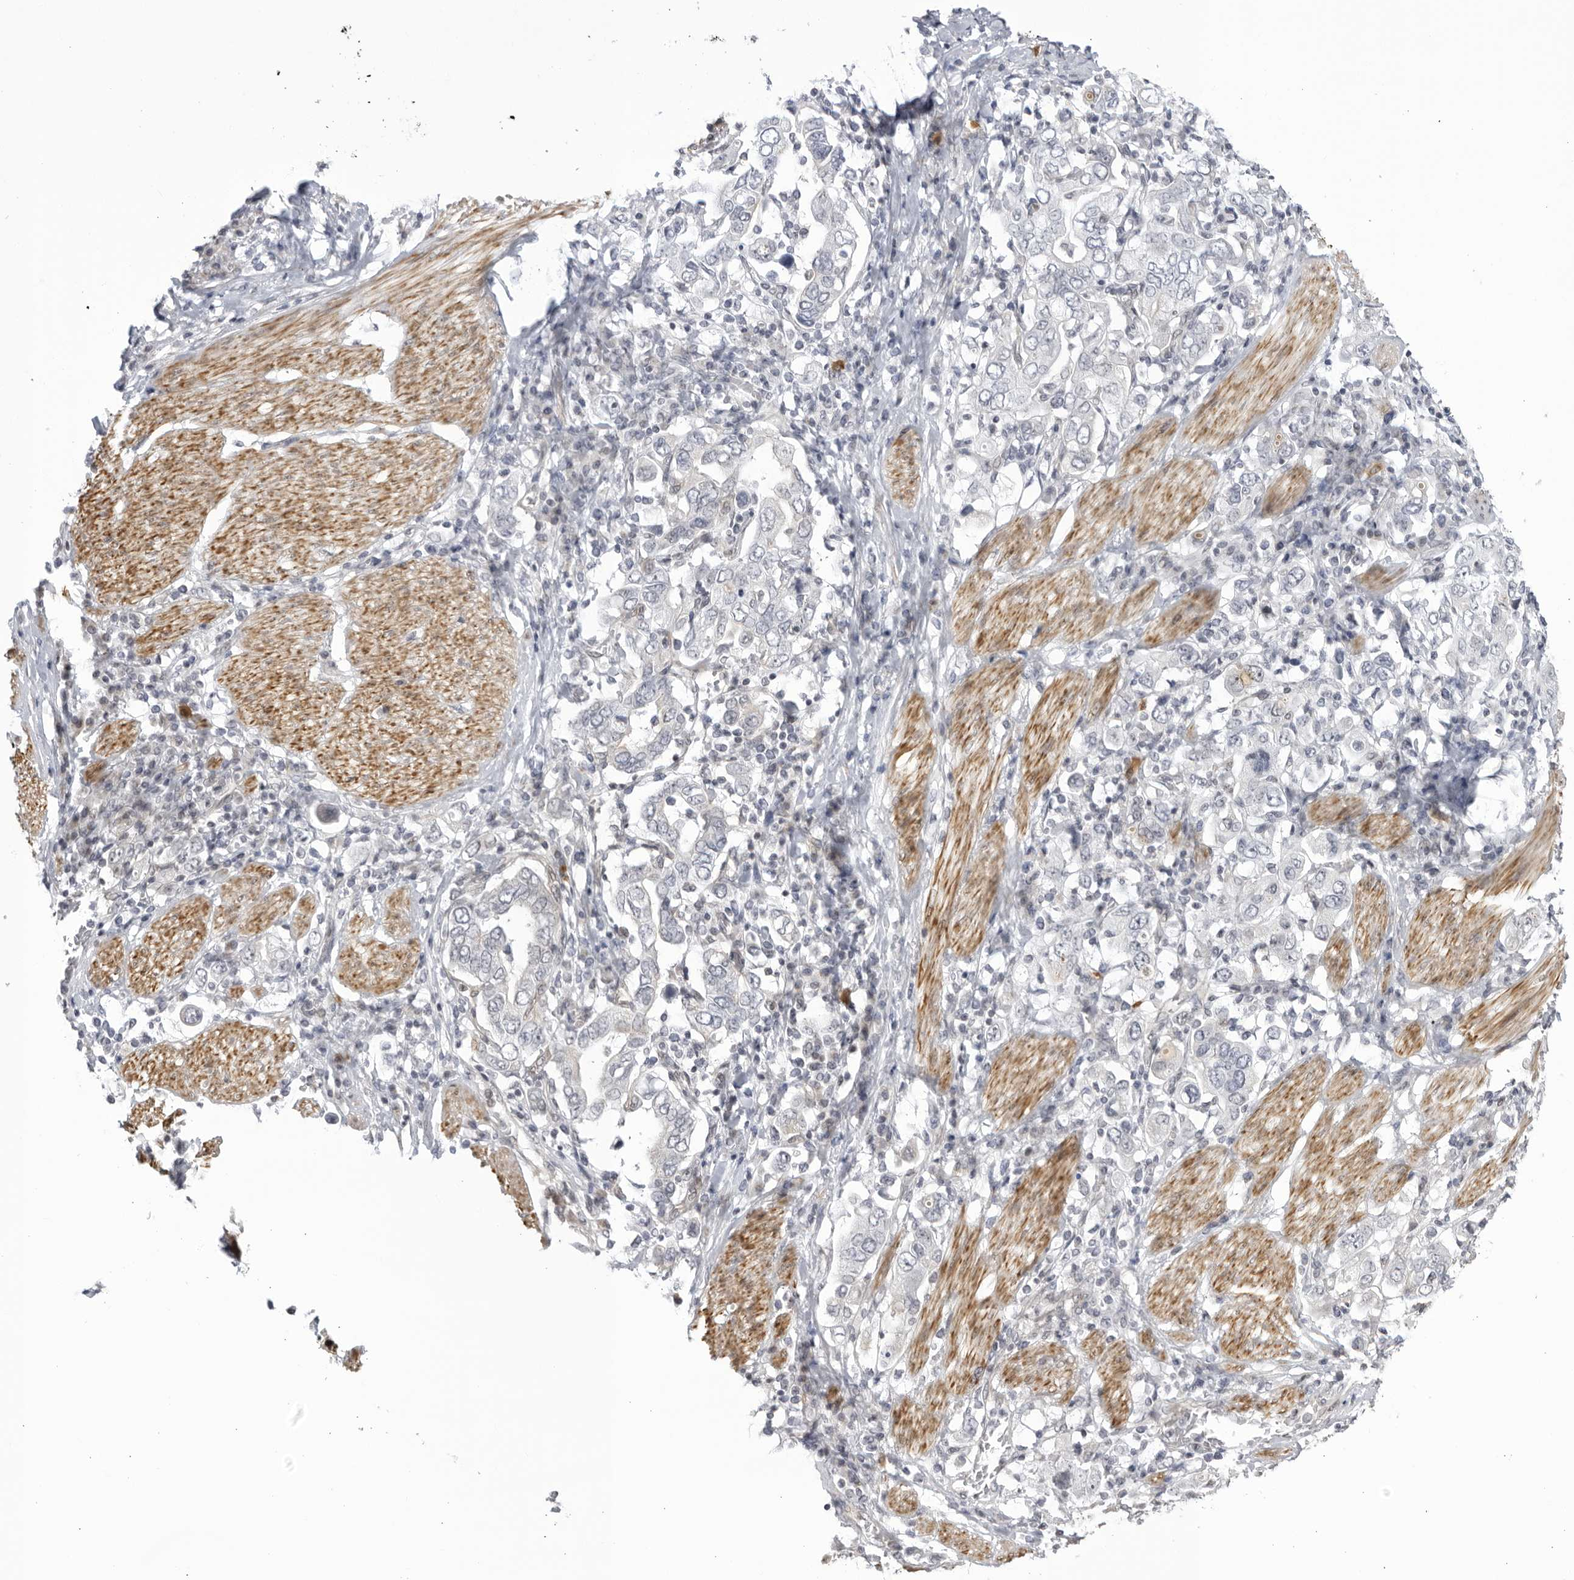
{"staining": {"intensity": "negative", "quantity": "none", "location": "none"}, "tissue": "stomach cancer", "cell_type": "Tumor cells", "image_type": "cancer", "snomed": [{"axis": "morphology", "description": "Adenocarcinoma, NOS"}, {"axis": "topography", "description": "Stomach, upper"}], "caption": "The photomicrograph shows no significant staining in tumor cells of stomach cancer.", "gene": "CNBD1", "patient": {"sex": "male", "age": 62}}